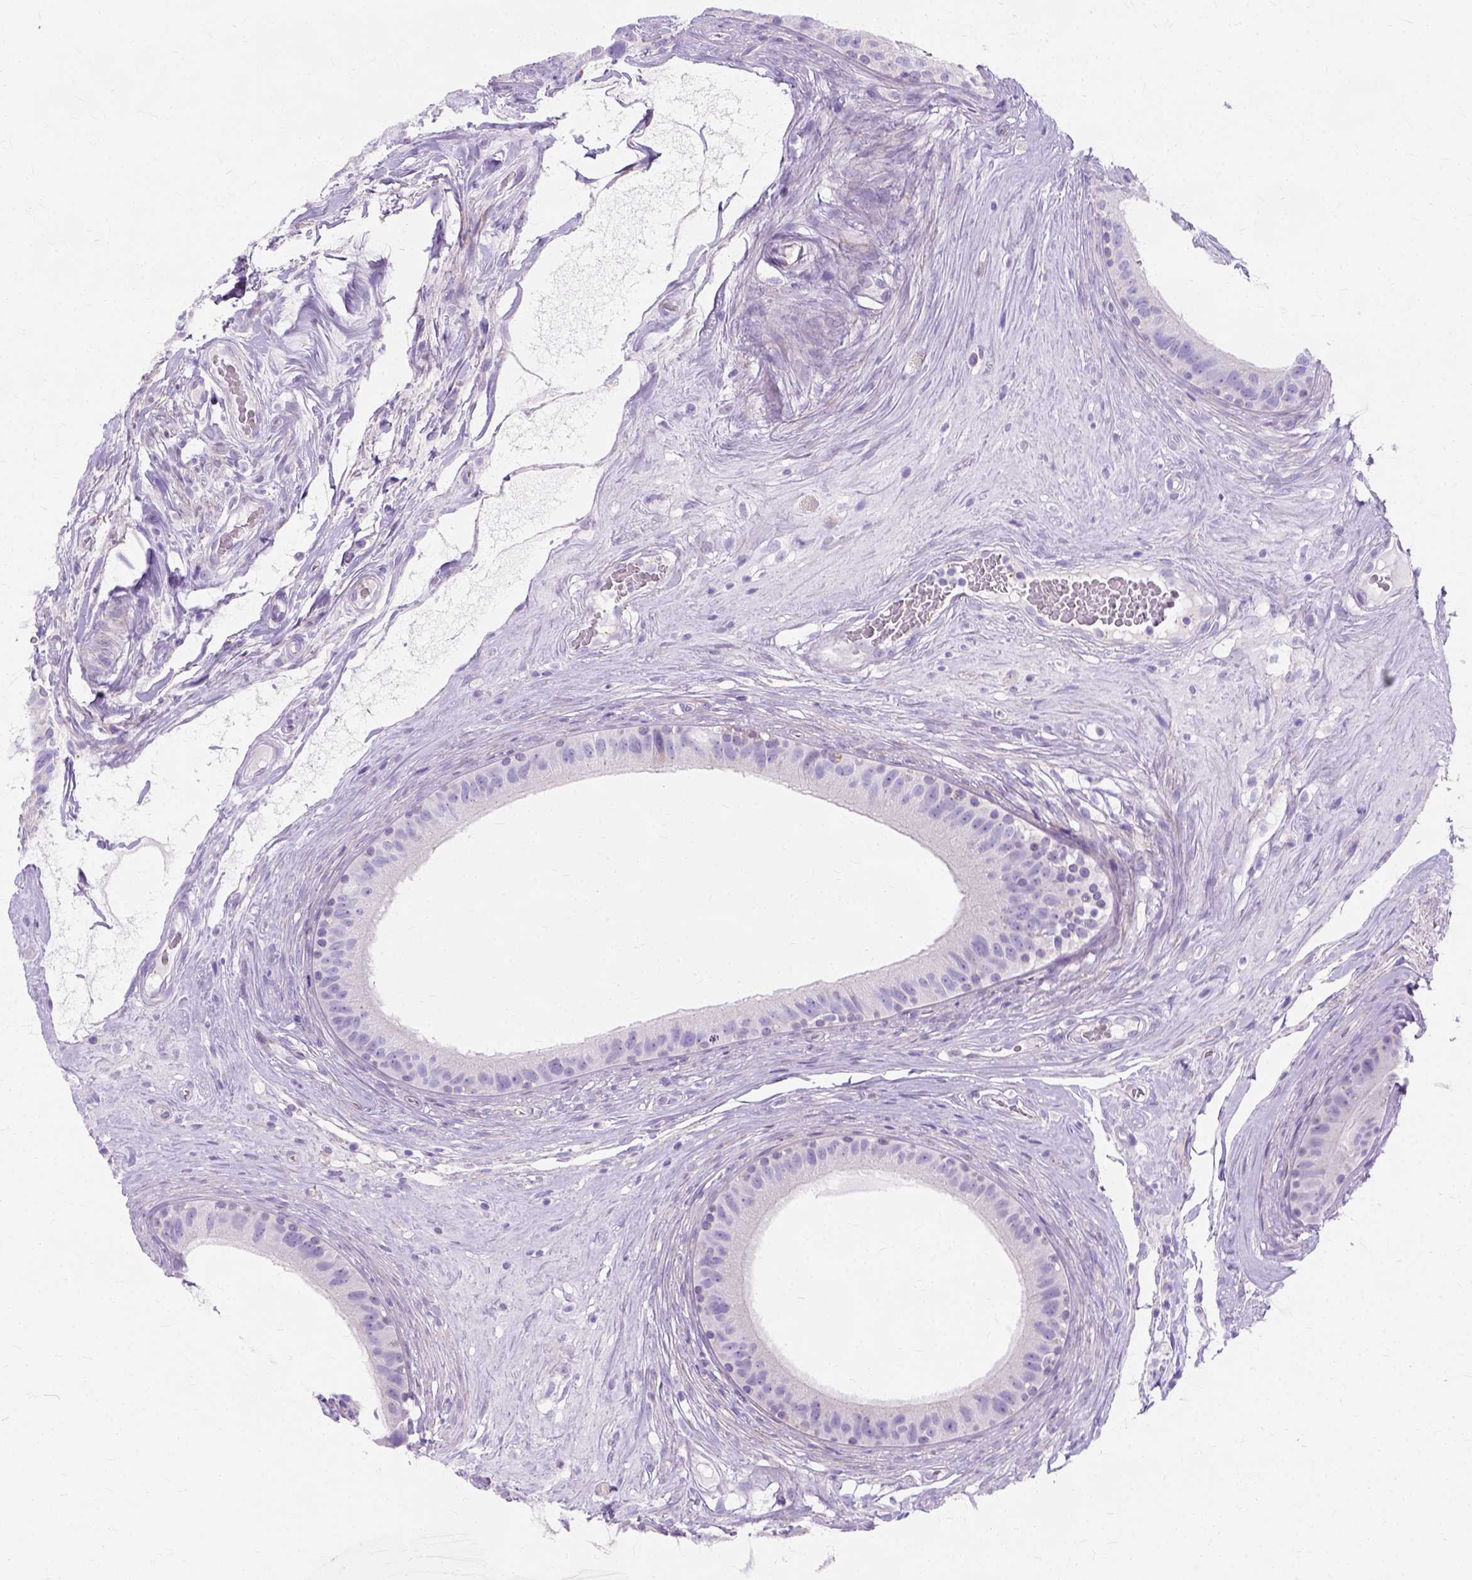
{"staining": {"intensity": "negative", "quantity": "none", "location": "none"}, "tissue": "epididymis", "cell_type": "Glandular cells", "image_type": "normal", "snomed": [{"axis": "morphology", "description": "Normal tissue, NOS"}, {"axis": "topography", "description": "Epididymis"}], "caption": "DAB (3,3'-diaminobenzidine) immunohistochemical staining of unremarkable human epididymis reveals no significant staining in glandular cells. Nuclei are stained in blue.", "gene": "MYH15", "patient": {"sex": "male", "age": 59}}